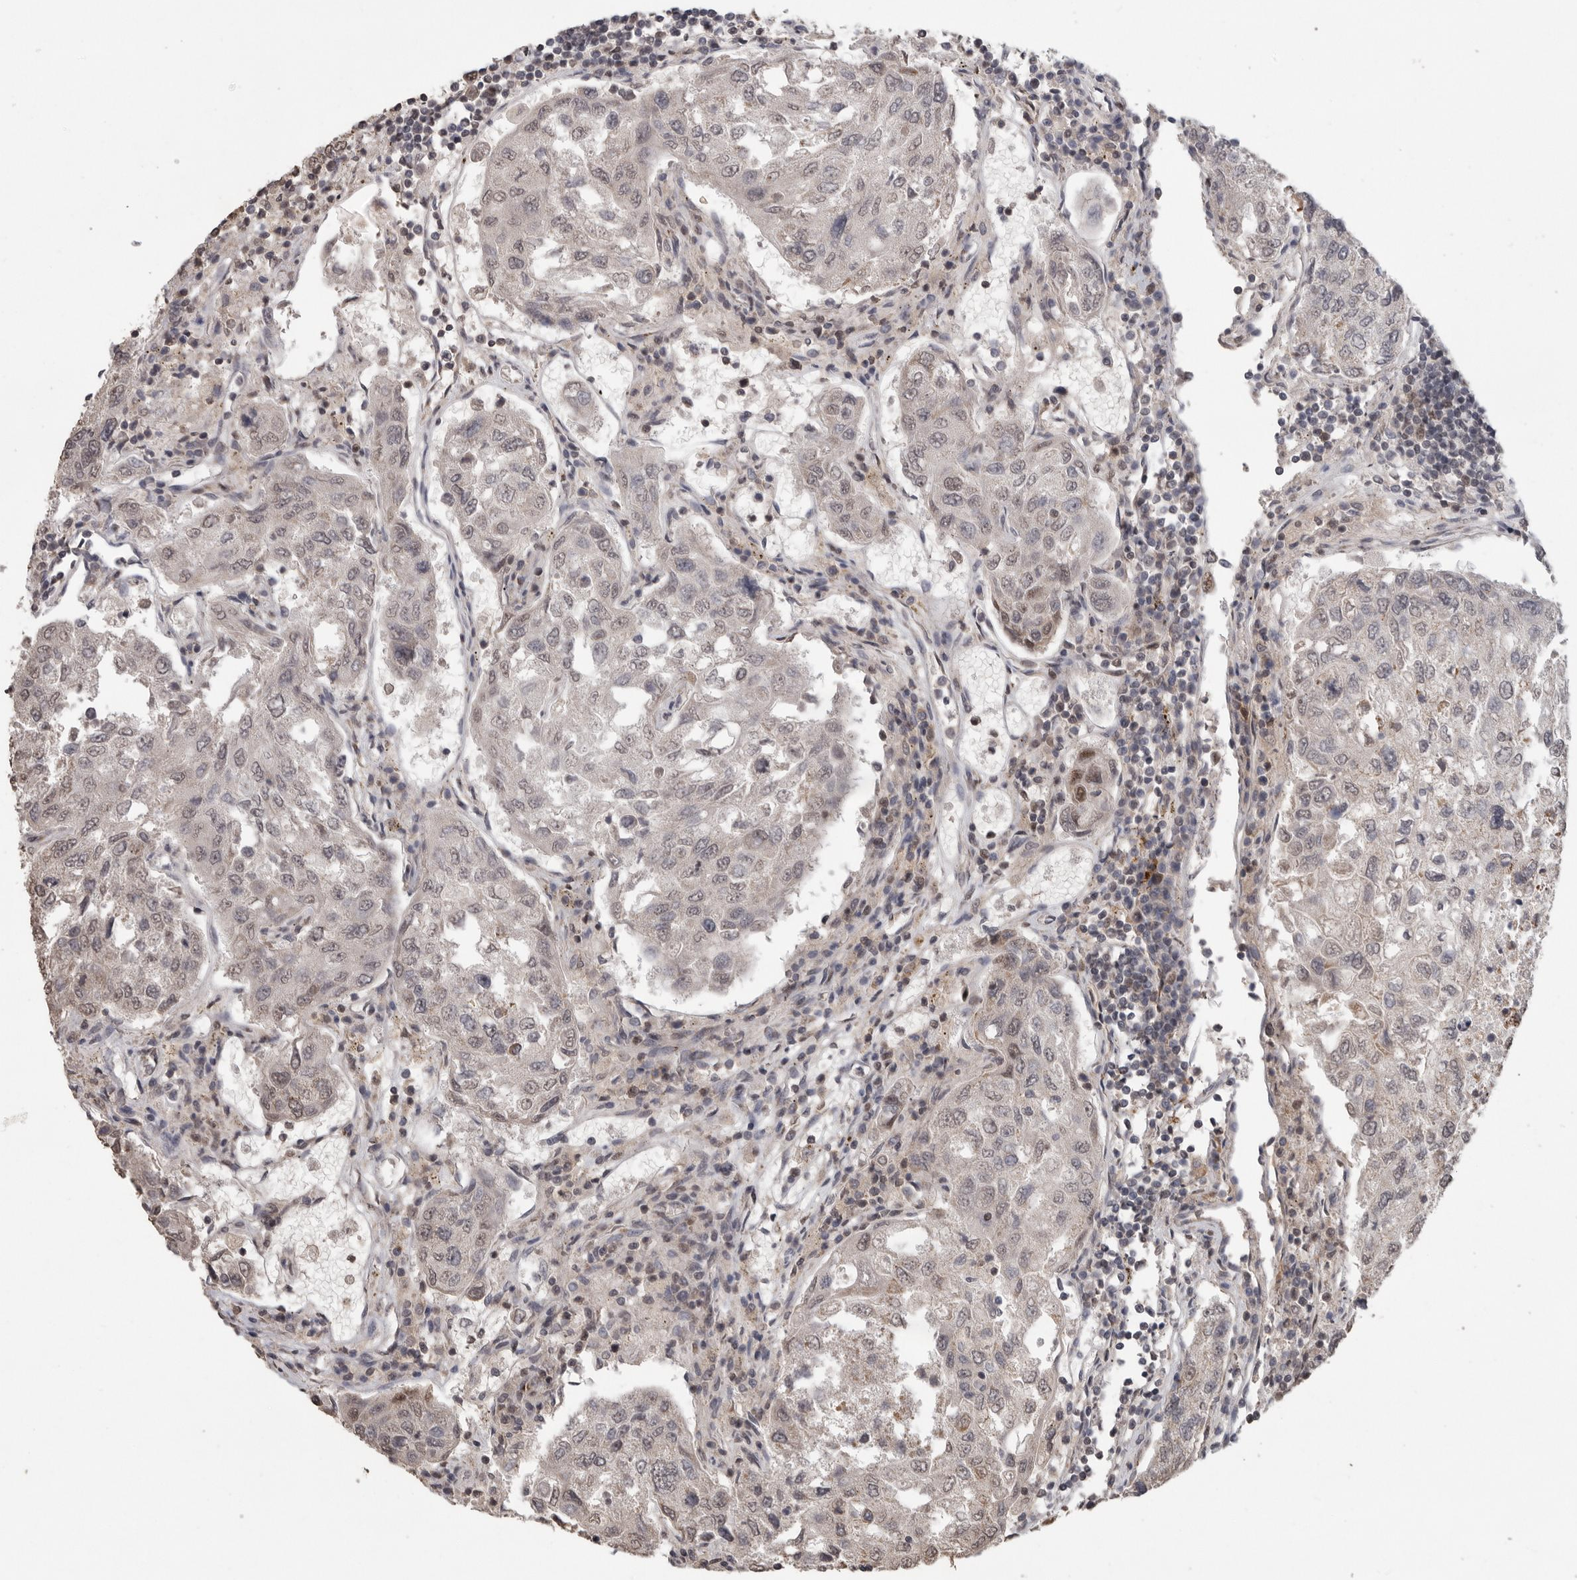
{"staining": {"intensity": "negative", "quantity": "none", "location": "none"}, "tissue": "urothelial cancer", "cell_type": "Tumor cells", "image_type": "cancer", "snomed": [{"axis": "morphology", "description": "Urothelial carcinoma, High grade"}, {"axis": "topography", "description": "Lymph node"}, {"axis": "topography", "description": "Urinary bladder"}], "caption": "The micrograph demonstrates no significant positivity in tumor cells of urothelial carcinoma (high-grade). (DAB immunohistochemistry (IHC) visualized using brightfield microscopy, high magnification).", "gene": "PPP1R10", "patient": {"sex": "male", "age": 51}}